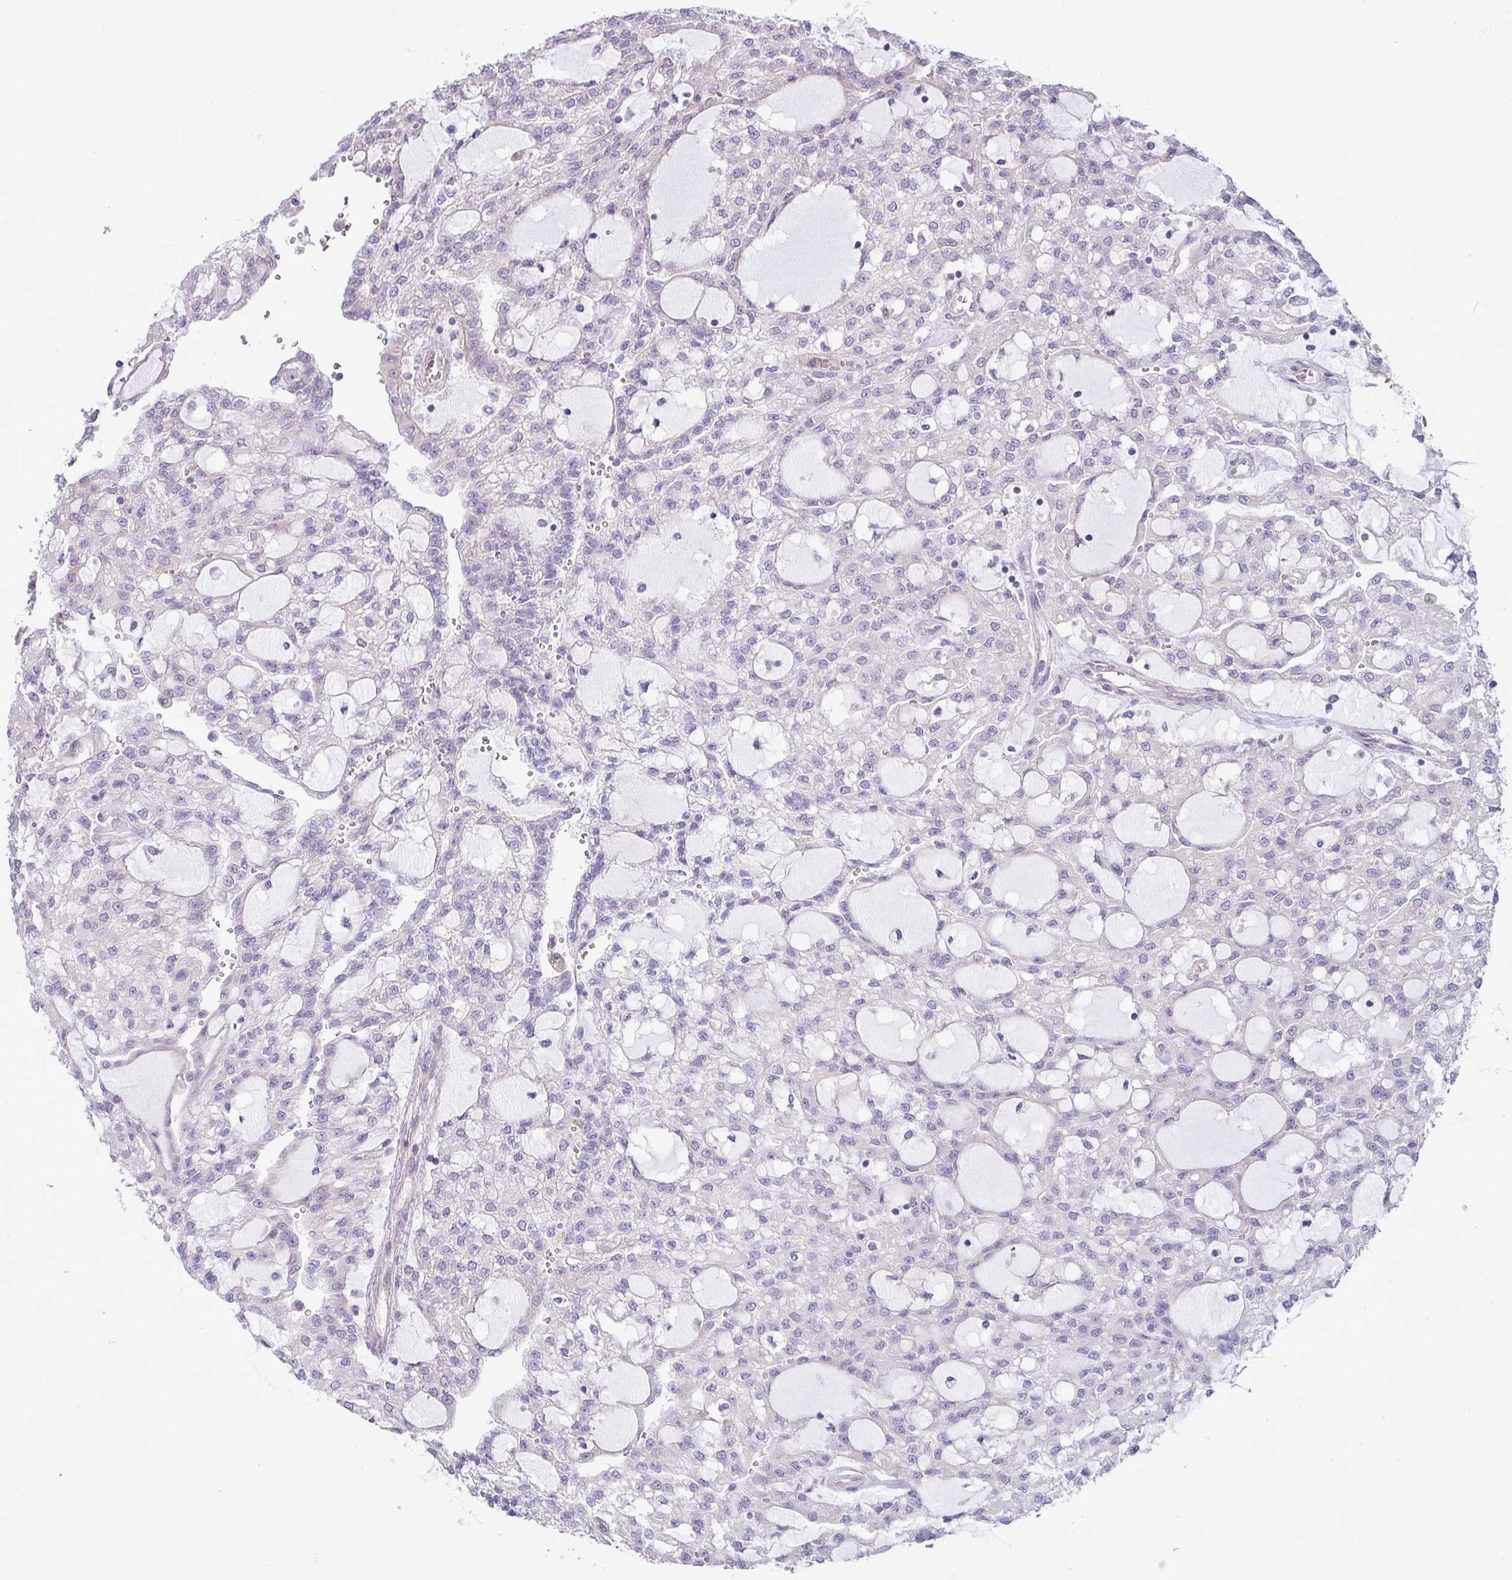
{"staining": {"intensity": "negative", "quantity": "none", "location": "none"}, "tissue": "renal cancer", "cell_type": "Tumor cells", "image_type": "cancer", "snomed": [{"axis": "morphology", "description": "Adenocarcinoma, NOS"}, {"axis": "topography", "description": "Kidney"}], "caption": "Immunohistochemistry of adenocarcinoma (renal) shows no staining in tumor cells.", "gene": "IRGC", "patient": {"sex": "male", "age": 63}}